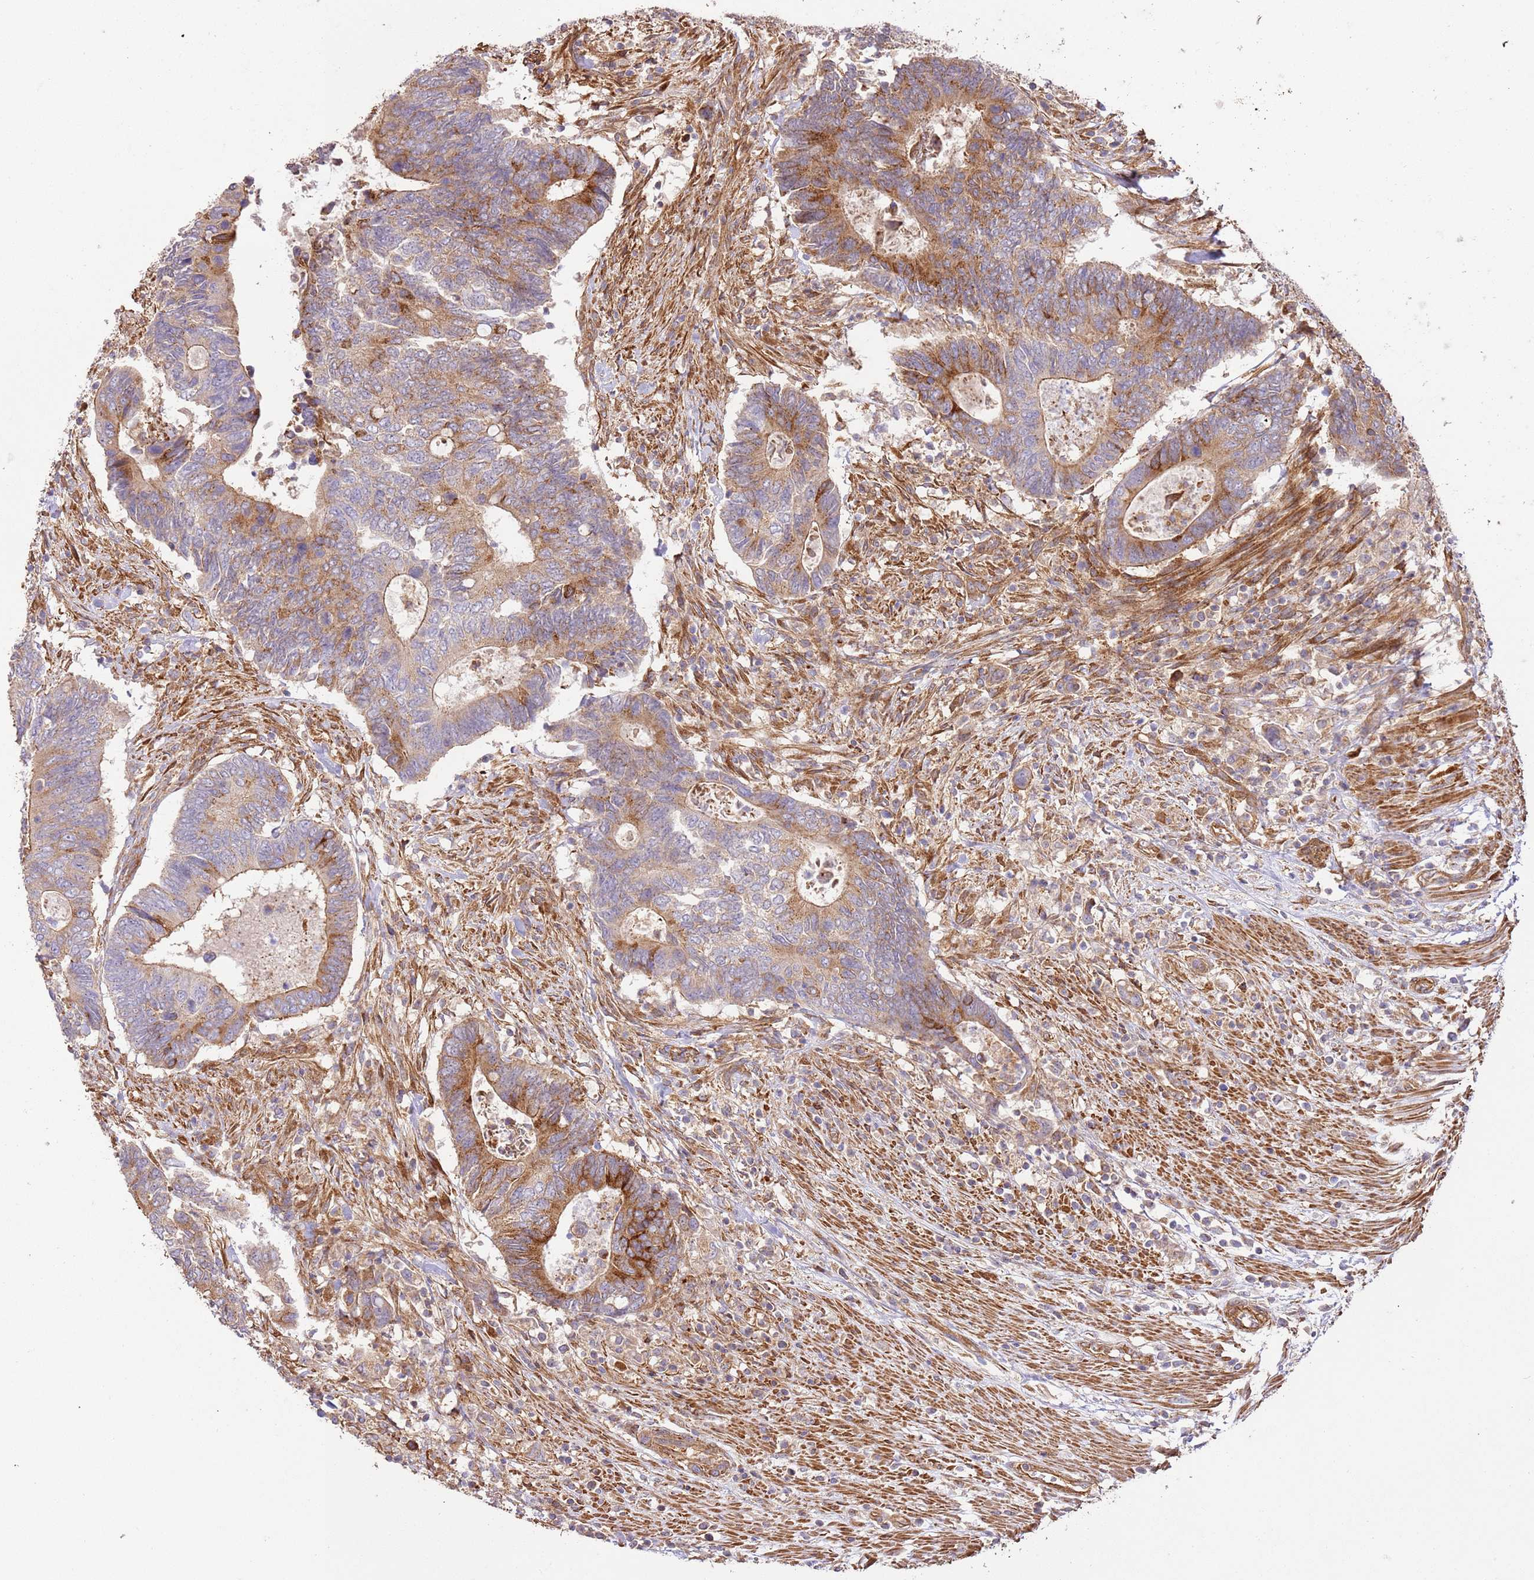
{"staining": {"intensity": "strong", "quantity": "25%-75%", "location": "cytoplasmic/membranous"}, "tissue": "colorectal cancer", "cell_type": "Tumor cells", "image_type": "cancer", "snomed": [{"axis": "morphology", "description": "Adenocarcinoma, NOS"}, {"axis": "topography", "description": "Colon"}], "caption": "Strong cytoplasmic/membranous staining is present in approximately 25%-75% of tumor cells in colorectal adenocarcinoma. (Stains: DAB (3,3'-diaminobenzidine) in brown, nuclei in blue, Microscopy: brightfield microscopy at high magnification).", "gene": "ZBTB39", "patient": {"sex": "male", "age": 87}}